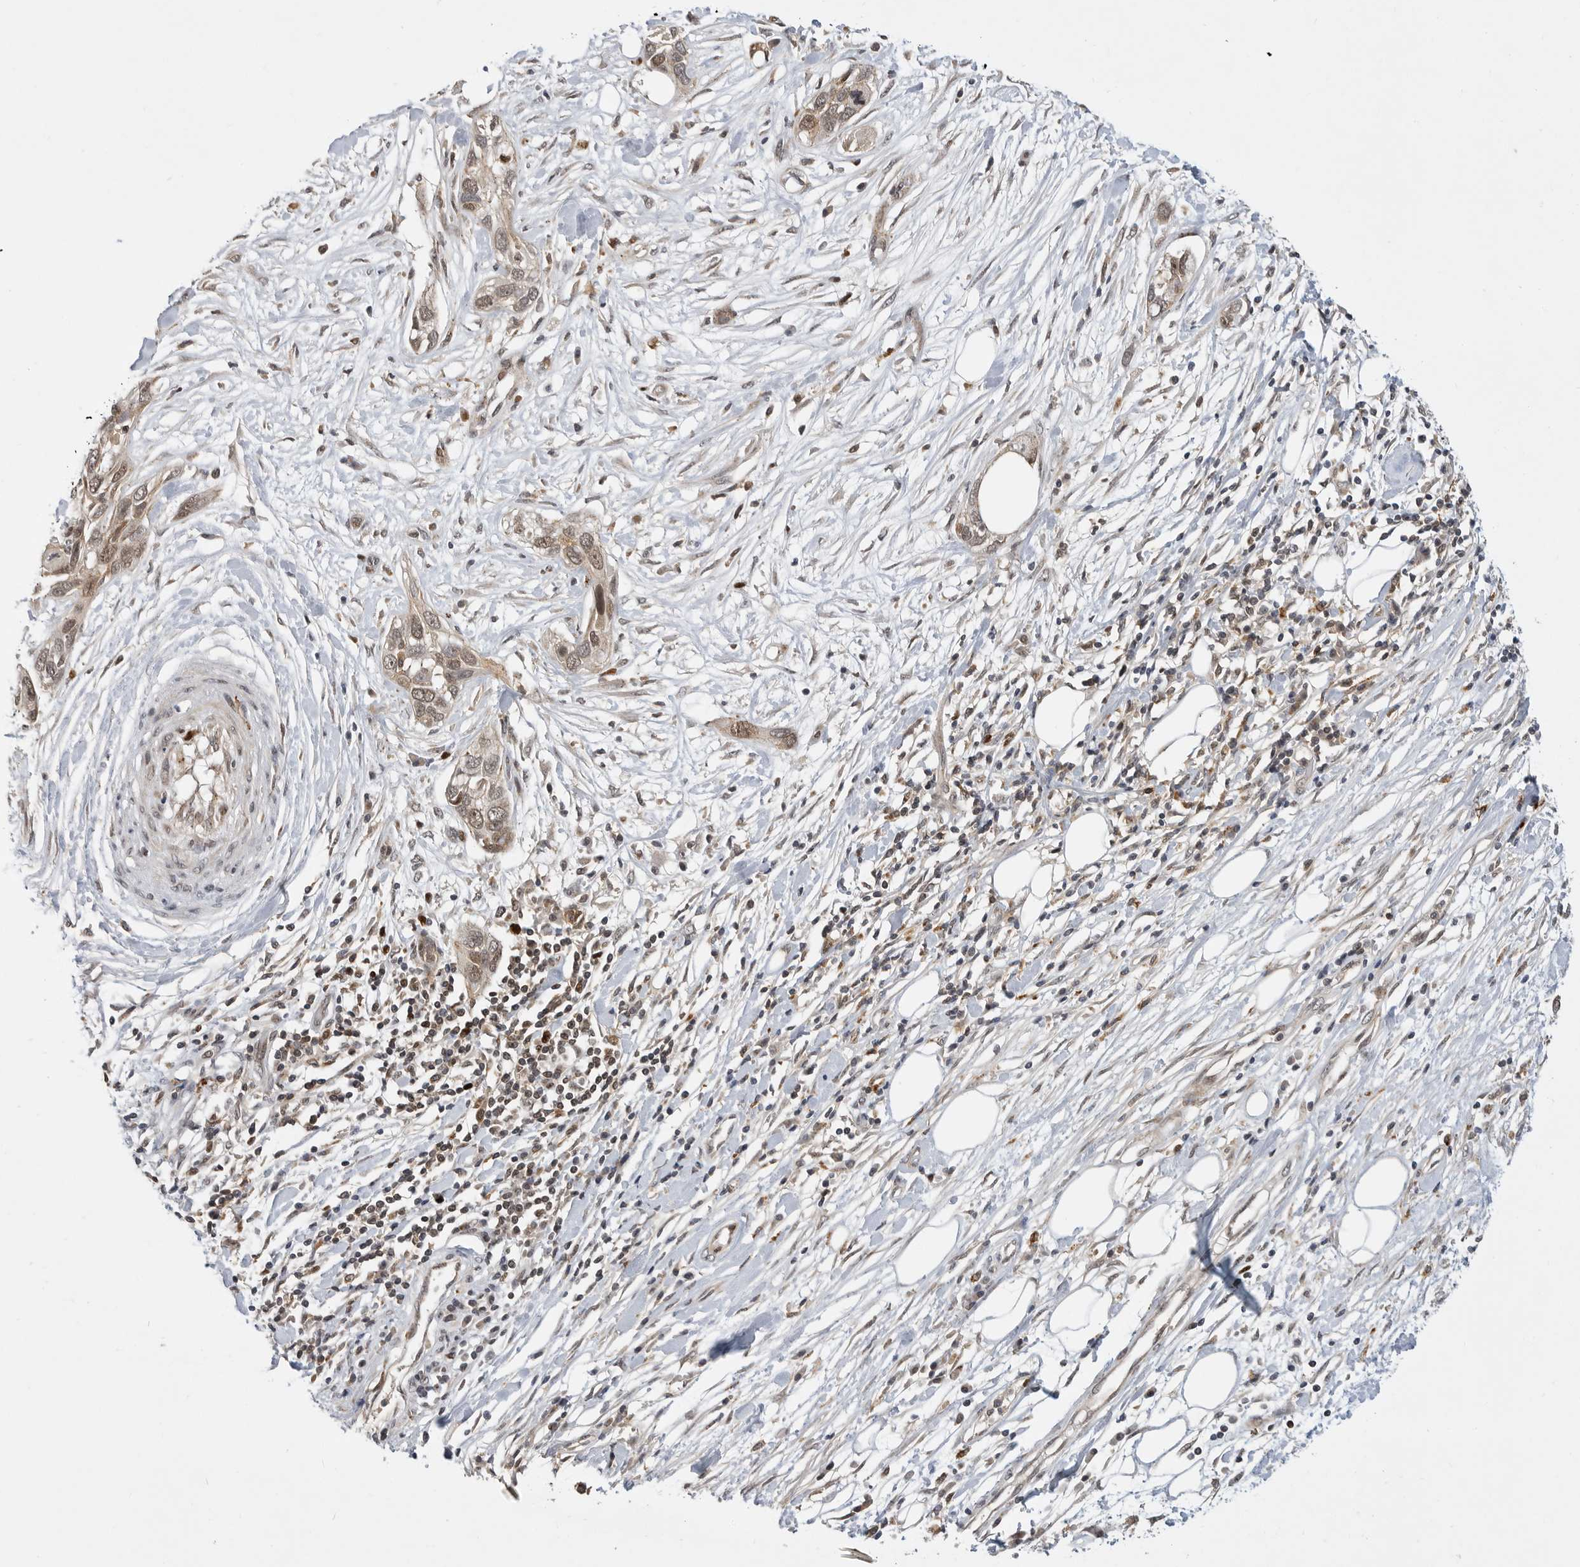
{"staining": {"intensity": "weak", "quantity": ">75%", "location": "cytoplasmic/membranous,nuclear"}, "tissue": "pancreatic cancer", "cell_type": "Tumor cells", "image_type": "cancer", "snomed": [{"axis": "morphology", "description": "Adenocarcinoma, NOS"}, {"axis": "topography", "description": "Pancreas"}], "caption": "This micrograph exhibits IHC staining of adenocarcinoma (pancreatic), with low weak cytoplasmic/membranous and nuclear expression in approximately >75% of tumor cells.", "gene": "CSNK1G3", "patient": {"sex": "female", "age": 60}}